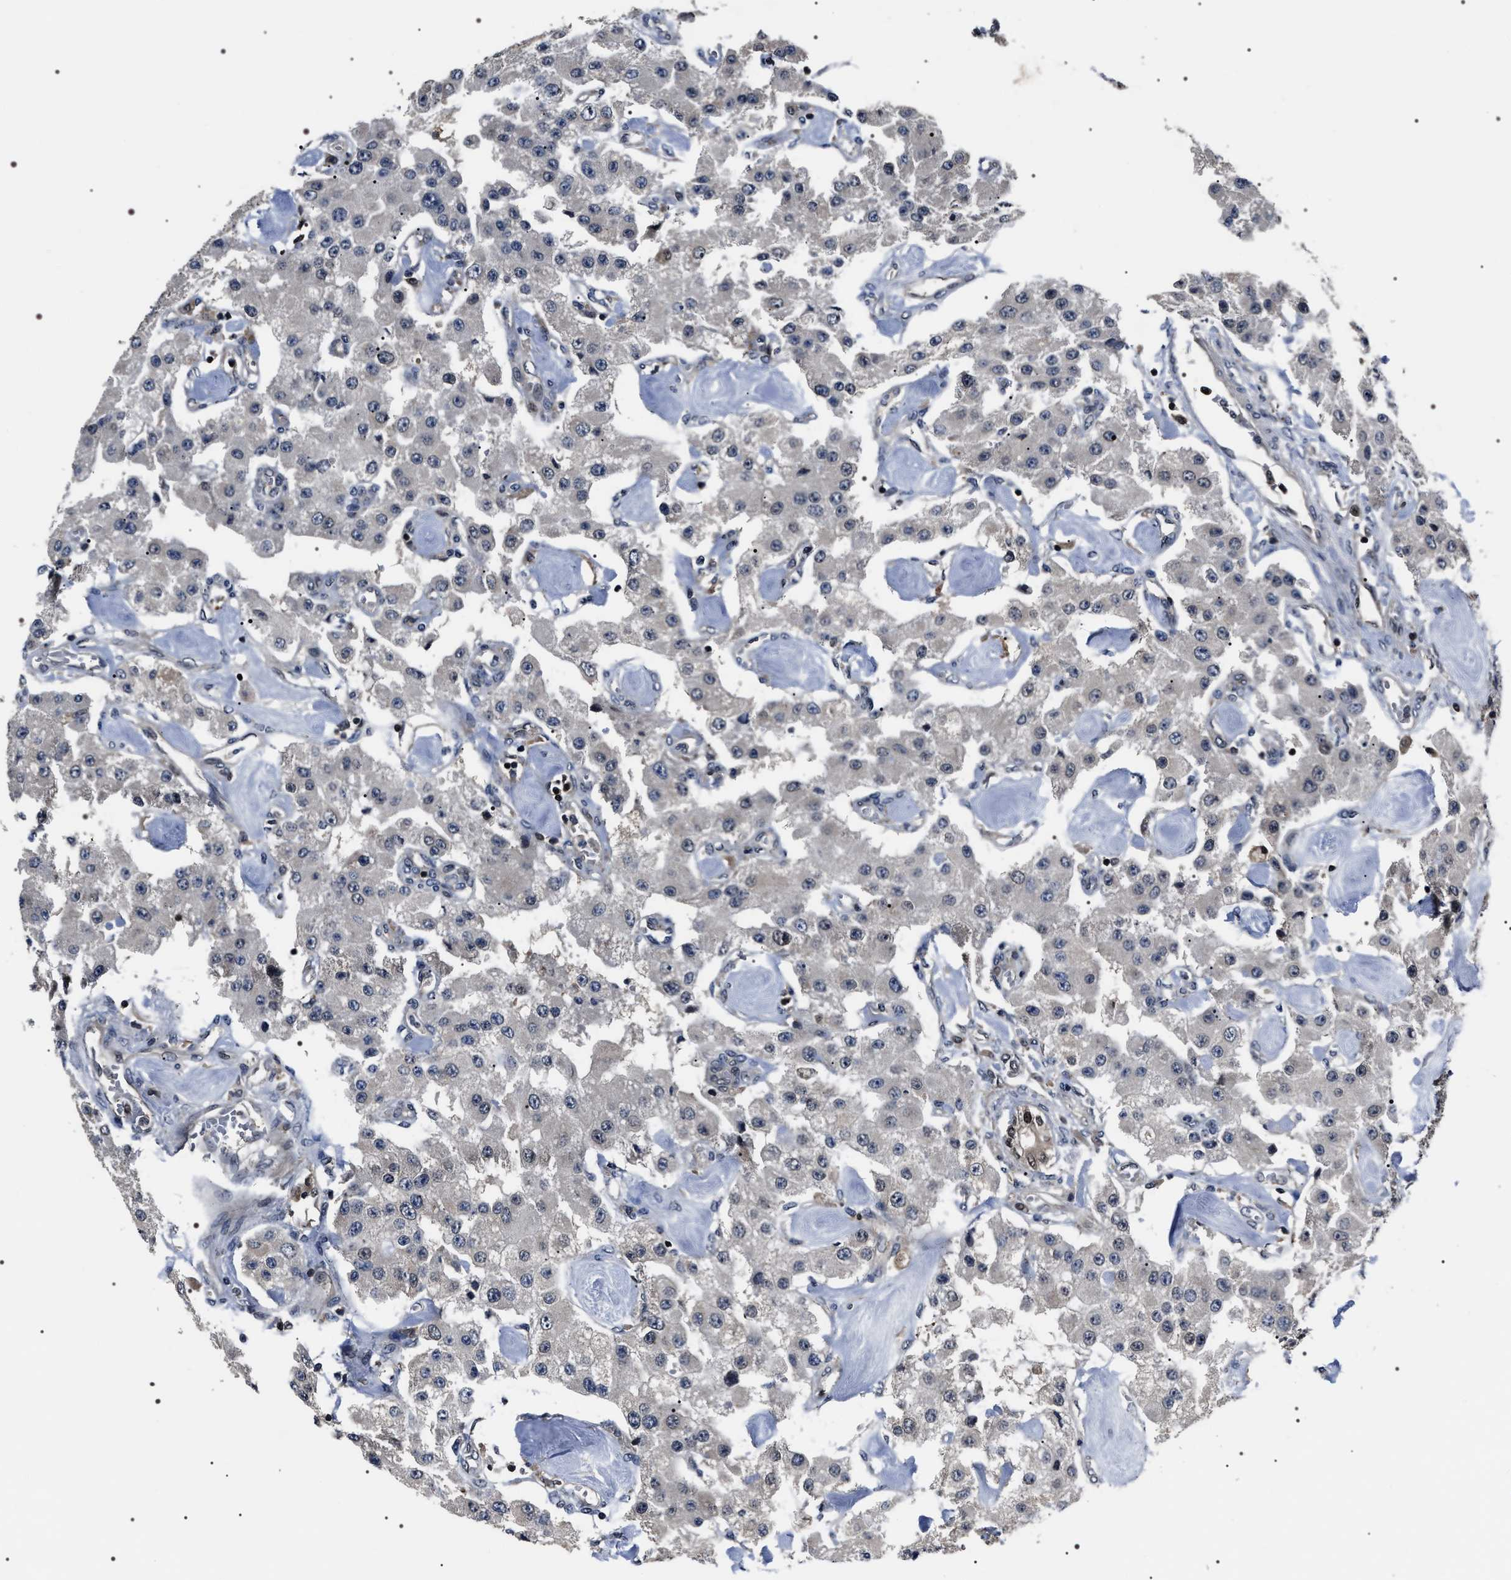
{"staining": {"intensity": "negative", "quantity": "none", "location": "none"}, "tissue": "carcinoid", "cell_type": "Tumor cells", "image_type": "cancer", "snomed": [{"axis": "morphology", "description": "Carcinoid, malignant, NOS"}, {"axis": "topography", "description": "Pancreas"}], "caption": "IHC of human carcinoid shows no staining in tumor cells.", "gene": "SIPA1", "patient": {"sex": "male", "age": 41}}